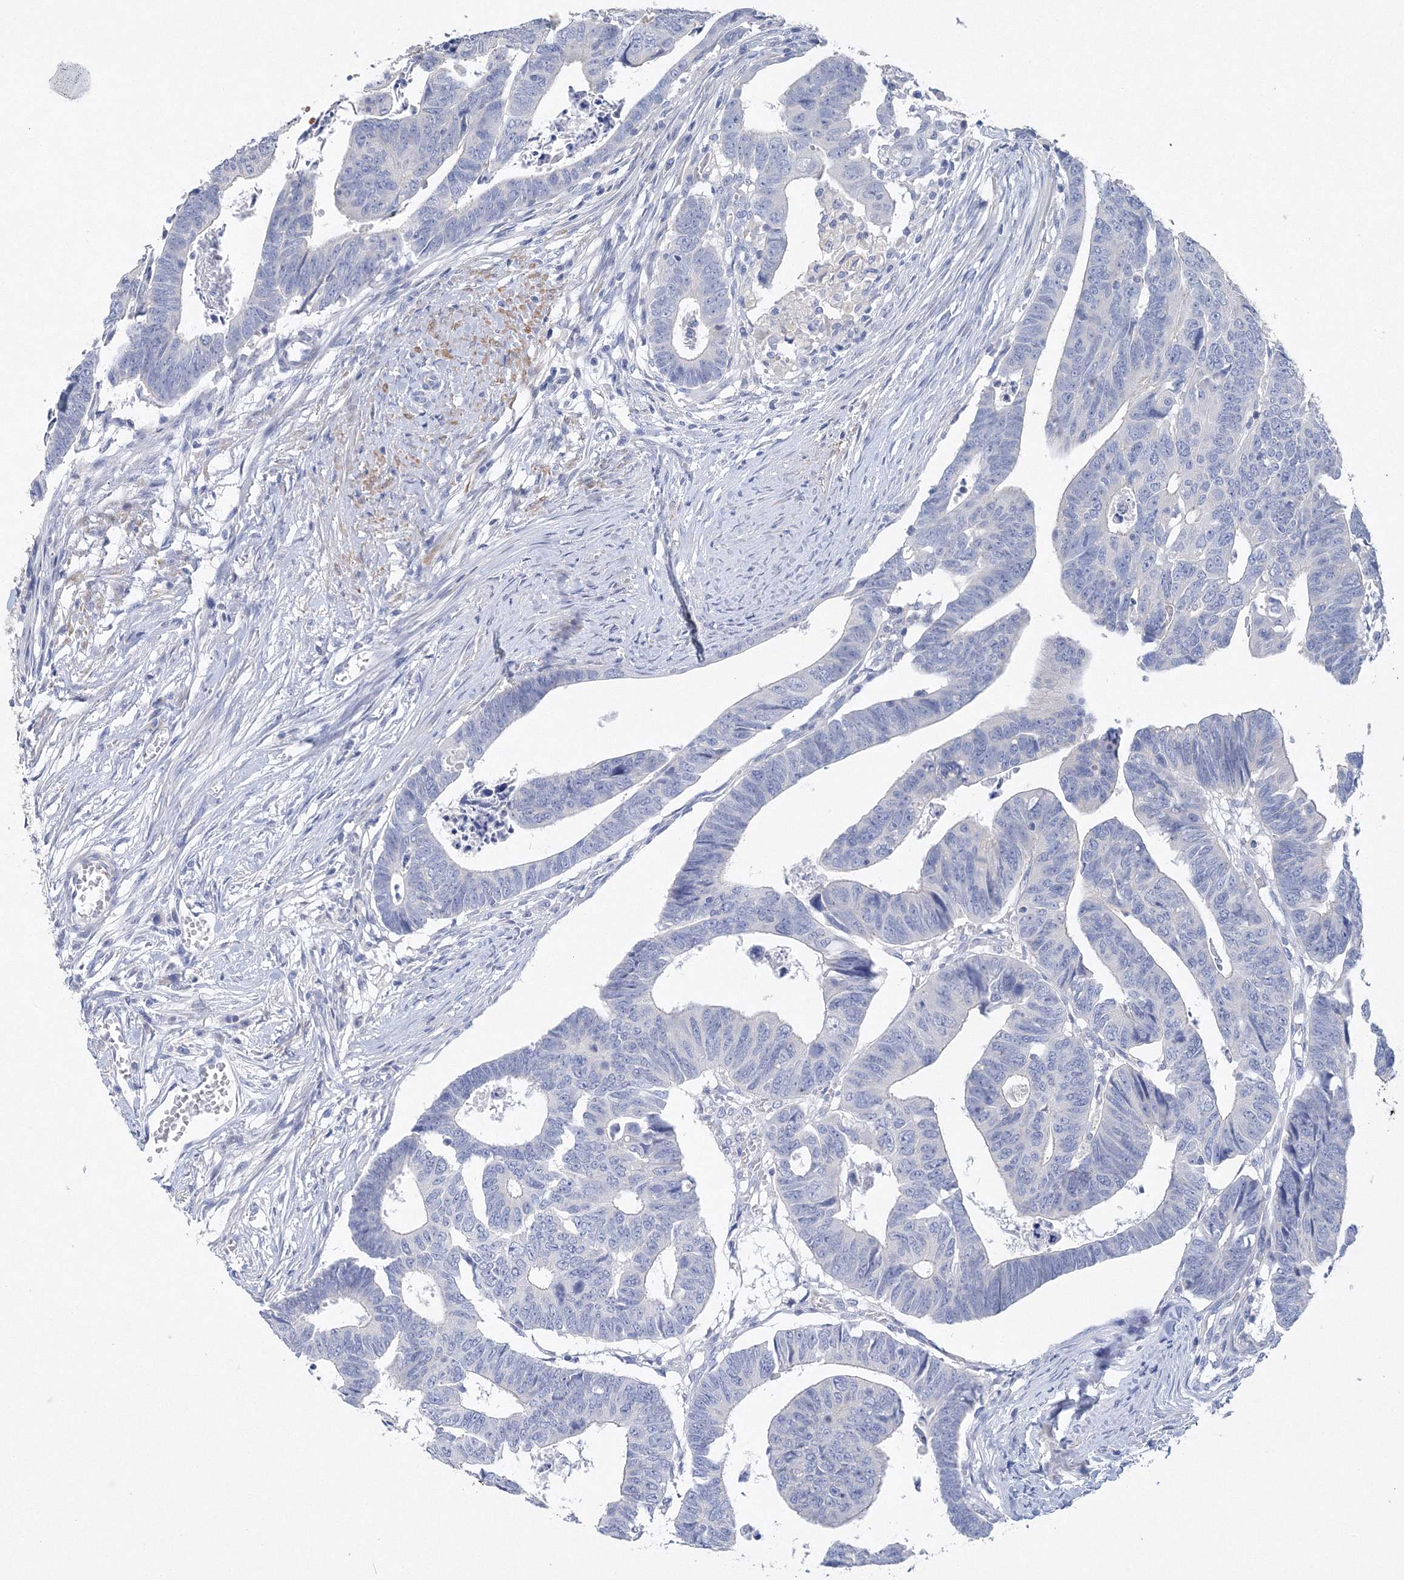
{"staining": {"intensity": "negative", "quantity": "none", "location": "none"}, "tissue": "colorectal cancer", "cell_type": "Tumor cells", "image_type": "cancer", "snomed": [{"axis": "morphology", "description": "Adenocarcinoma, NOS"}, {"axis": "topography", "description": "Rectum"}], "caption": "High power microscopy histopathology image of an IHC photomicrograph of colorectal cancer (adenocarcinoma), revealing no significant staining in tumor cells. (DAB (3,3'-diaminobenzidine) immunohistochemistry, high magnification).", "gene": "OSBPL6", "patient": {"sex": "female", "age": 65}}